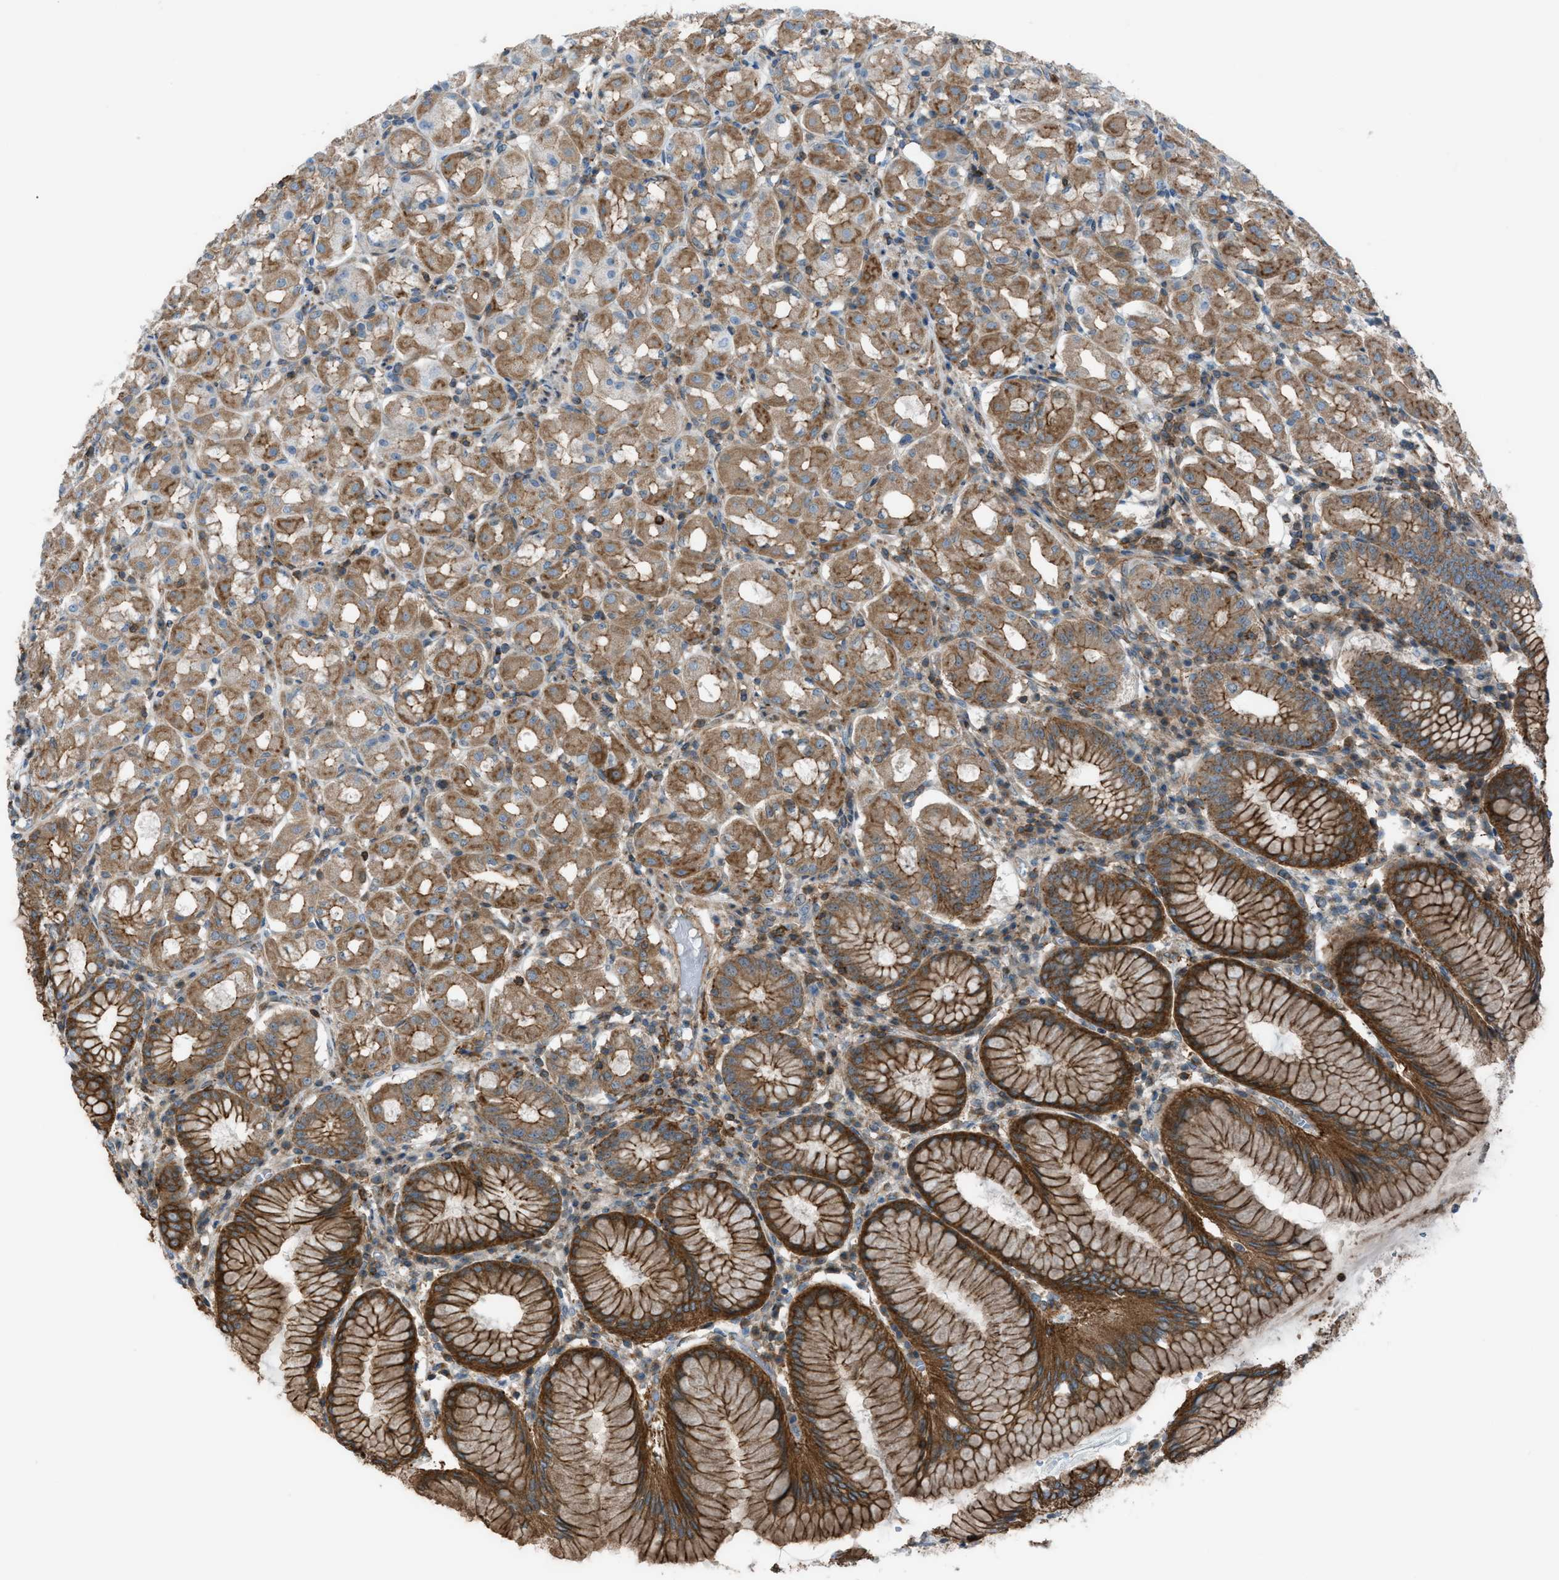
{"staining": {"intensity": "strong", "quantity": ">75%", "location": "cytoplasmic/membranous"}, "tissue": "stomach", "cell_type": "Glandular cells", "image_type": "normal", "snomed": [{"axis": "morphology", "description": "Normal tissue, NOS"}, {"axis": "topography", "description": "Stomach"}, {"axis": "topography", "description": "Stomach, lower"}], "caption": "A brown stain shows strong cytoplasmic/membranous expression of a protein in glandular cells of benign human stomach.", "gene": "DYRK1A", "patient": {"sex": "female", "age": 56}}